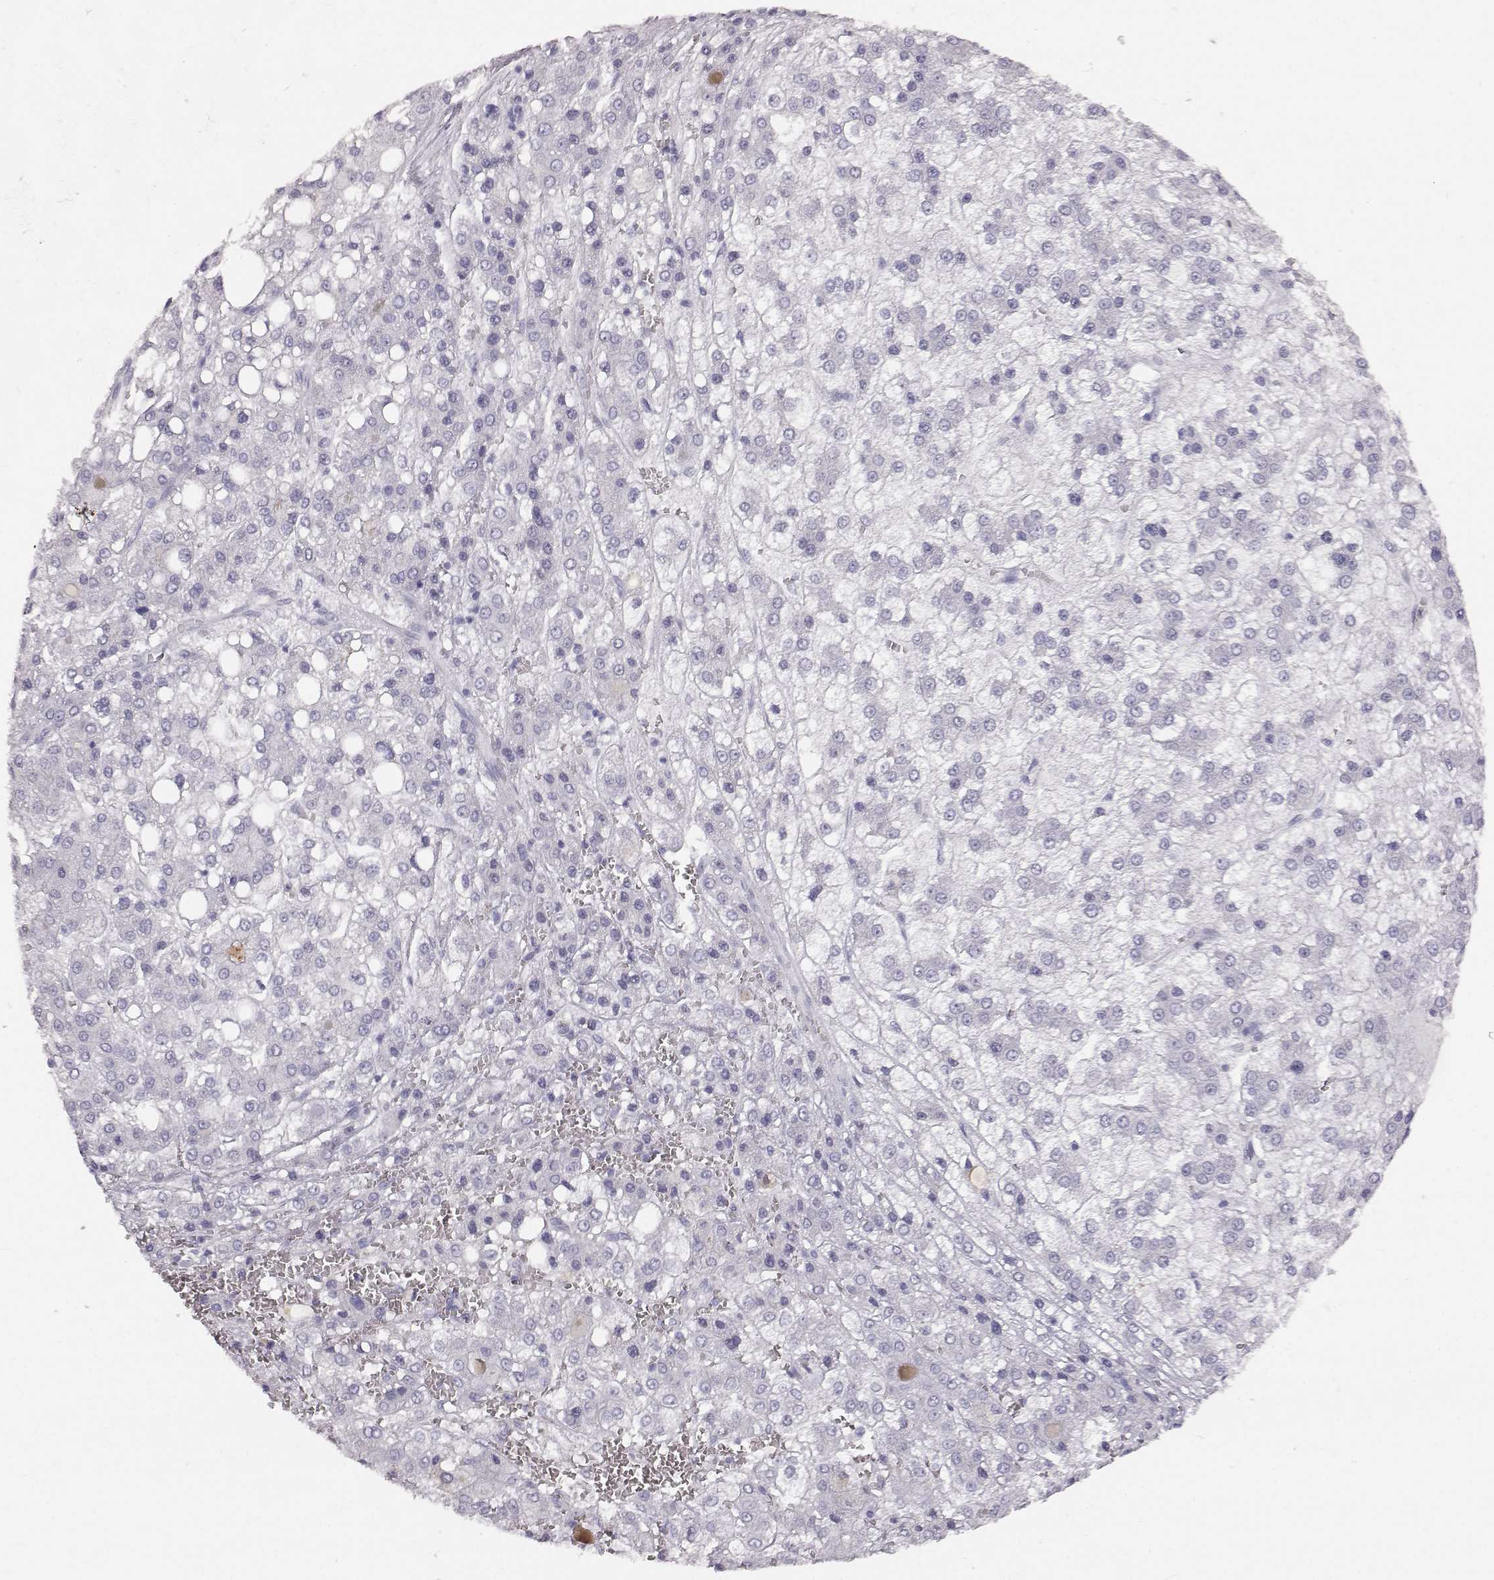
{"staining": {"intensity": "negative", "quantity": "none", "location": "none"}, "tissue": "liver cancer", "cell_type": "Tumor cells", "image_type": "cancer", "snomed": [{"axis": "morphology", "description": "Carcinoma, Hepatocellular, NOS"}, {"axis": "topography", "description": "Liver"}], "caption": "DAB (3,3'-diaminobenzidine) immunohistochemical staining of human liver cancer demonstrates no significant positivity in tumor cells.", "gene": "KRTAP16-1", "patient": {"sex": "male", "age": 73}}